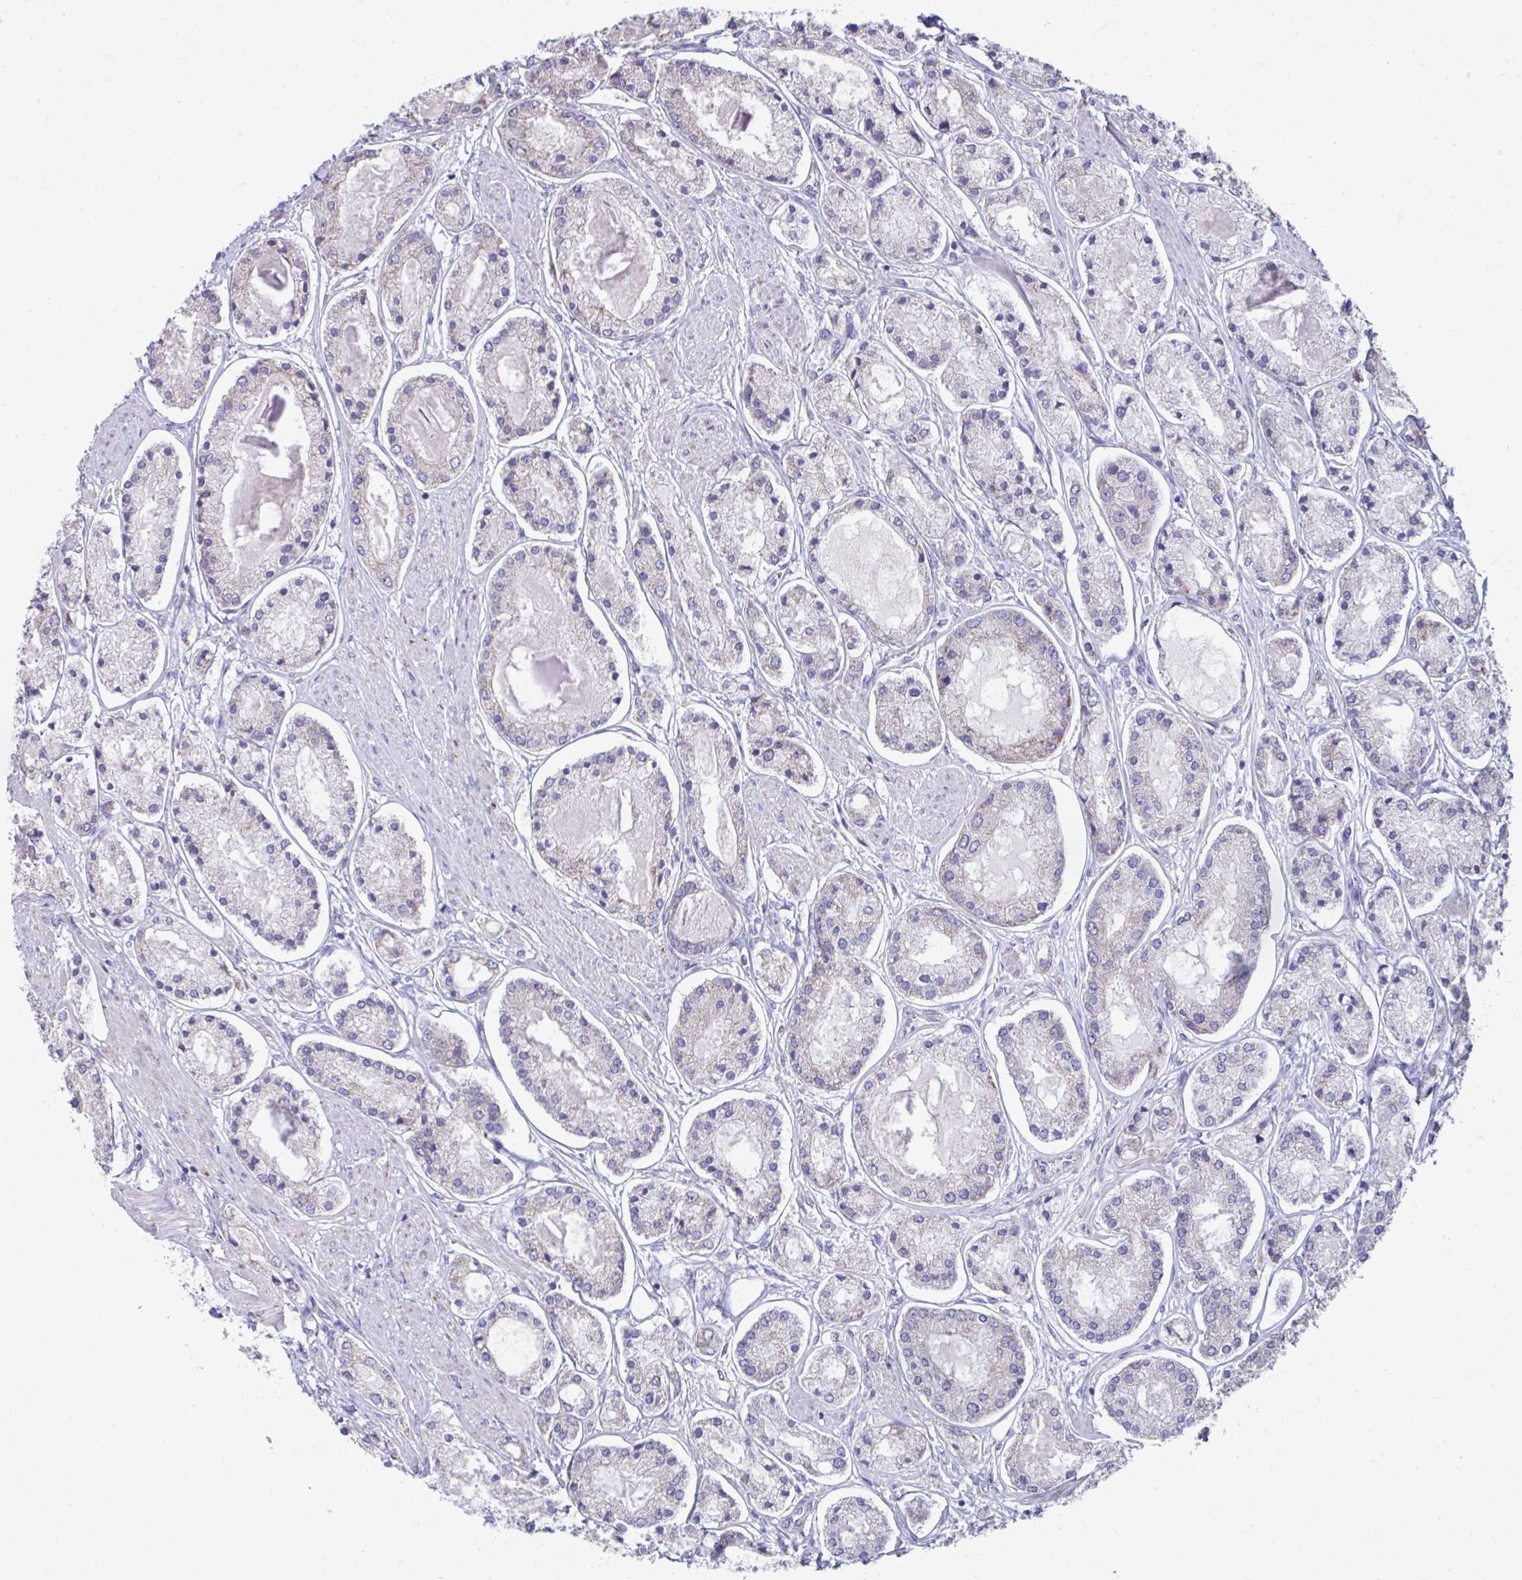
{"staining": {"intensity": "negative", "quantity": "none", "location": "none"}, "tissue": "prostate cancer", "cell_type": "Tumor cells", "image_type": "cancer", "snomed": [{"axis": "morphology", "description": "Adenocarcinoma, High grade"}, {"axis": "topography", "description": "Prostate"}], "caption": "IHC of human prostate adenocarcinoma (high-grade) displays no positivity in tumor cells. Nuclei are stained in blue.", "gene": "LINGO4", "patient": {"sex": "male", "age": 66}}